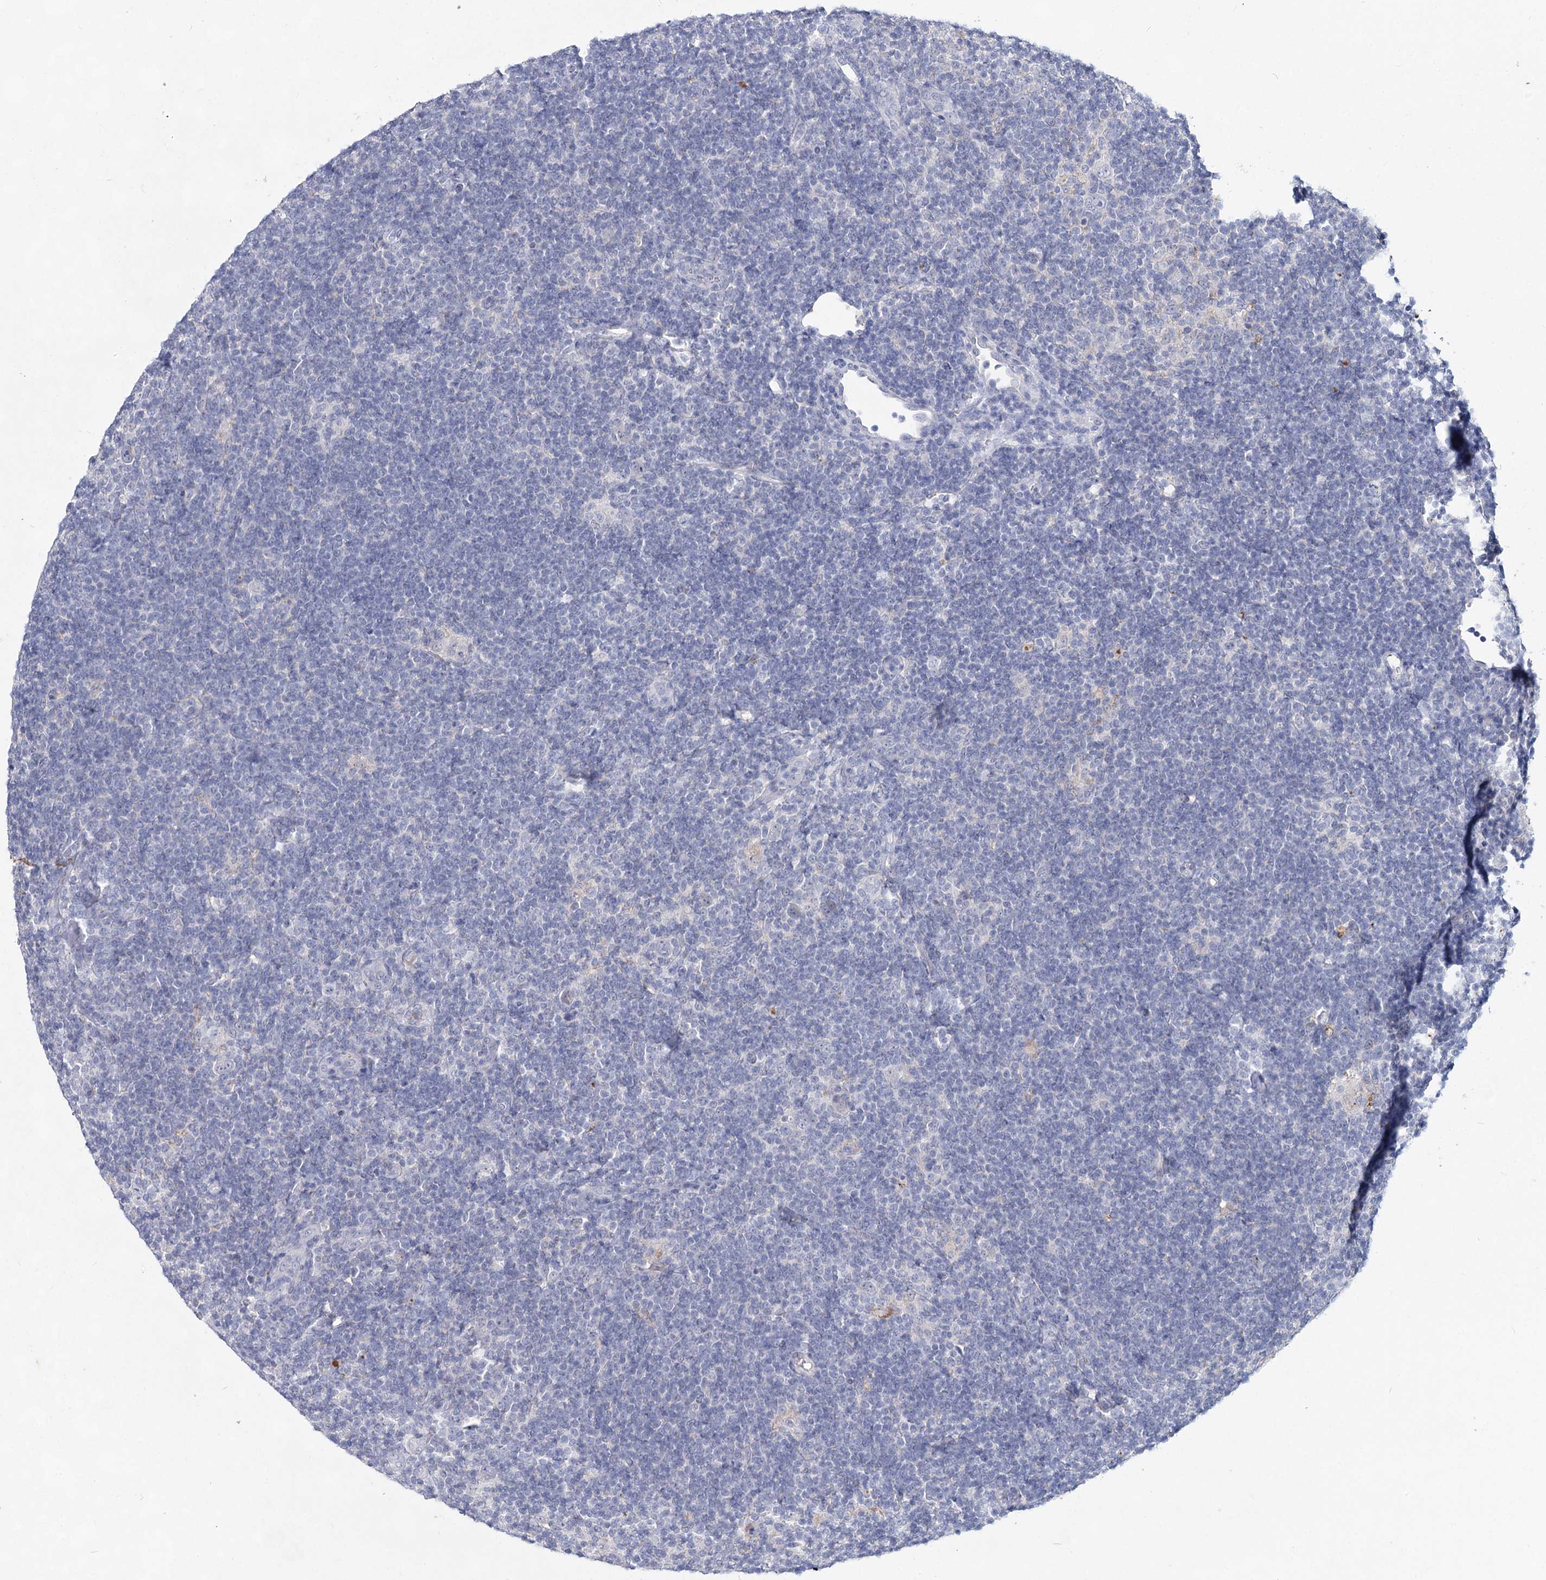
{"staining": {"intensity": "negative", "quantity": "none", "location": "none"}, "tissue": "lymphoma", "cell_type": "Tumor cells", "image_type": "cancer", "snomed": [{"axis": "morphology", "description": "Hodgkin's disease, NOS"}, {"axis": "topography", "description": "Lymph node"}], "caption": "The micrograph reveals no staining of tumor cells in Hodgkin's disease.", "gene": "CCDC73", "patient": {"sex": "female", "age": 57}}